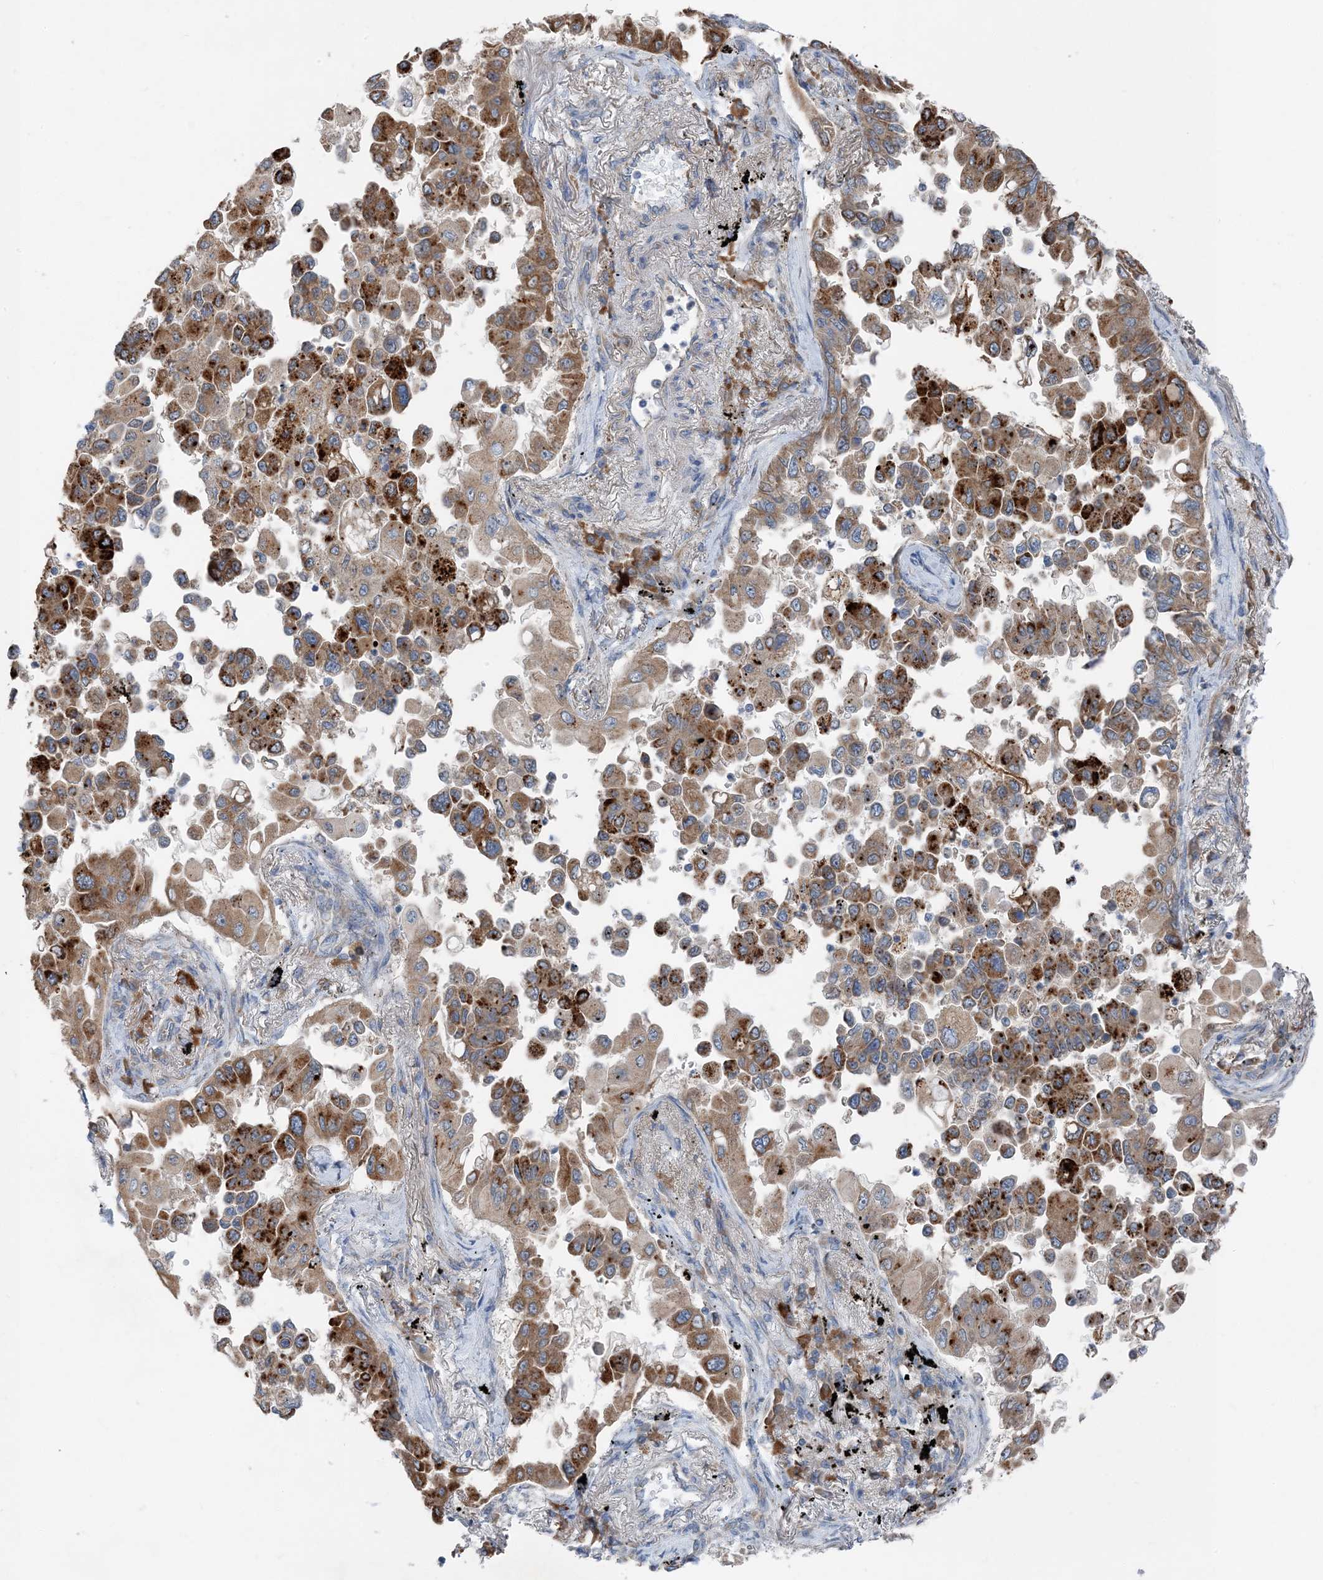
{"staining": {"intensity": "moderate", "quantity": ">75%", "location": "cytoplasmic/membranous"}, "tissue": "lung cancer", "cell_type": "Tumor cells", "image_type": "cancer", "snomed": [{"axis": "morphology", "description": "Adenocarcinoma, NOS"}, {"axis": "topography", "description": "Lung"}], "caption": "High-power microscopy captured an immunohistochemistry photomicrograph of adenocarcinoma (lung), revealing moderate cytoplasmic/membranous staining in approximately >75% of tumor cells. The staining was performed using DAB (3,3'-diaminobenzidine), with brown indicating positive protein expression. Nuclei are stained blue with hematoxylin.", "gene": "DHX30", "patient": {"sex": "female", "age": 67}}